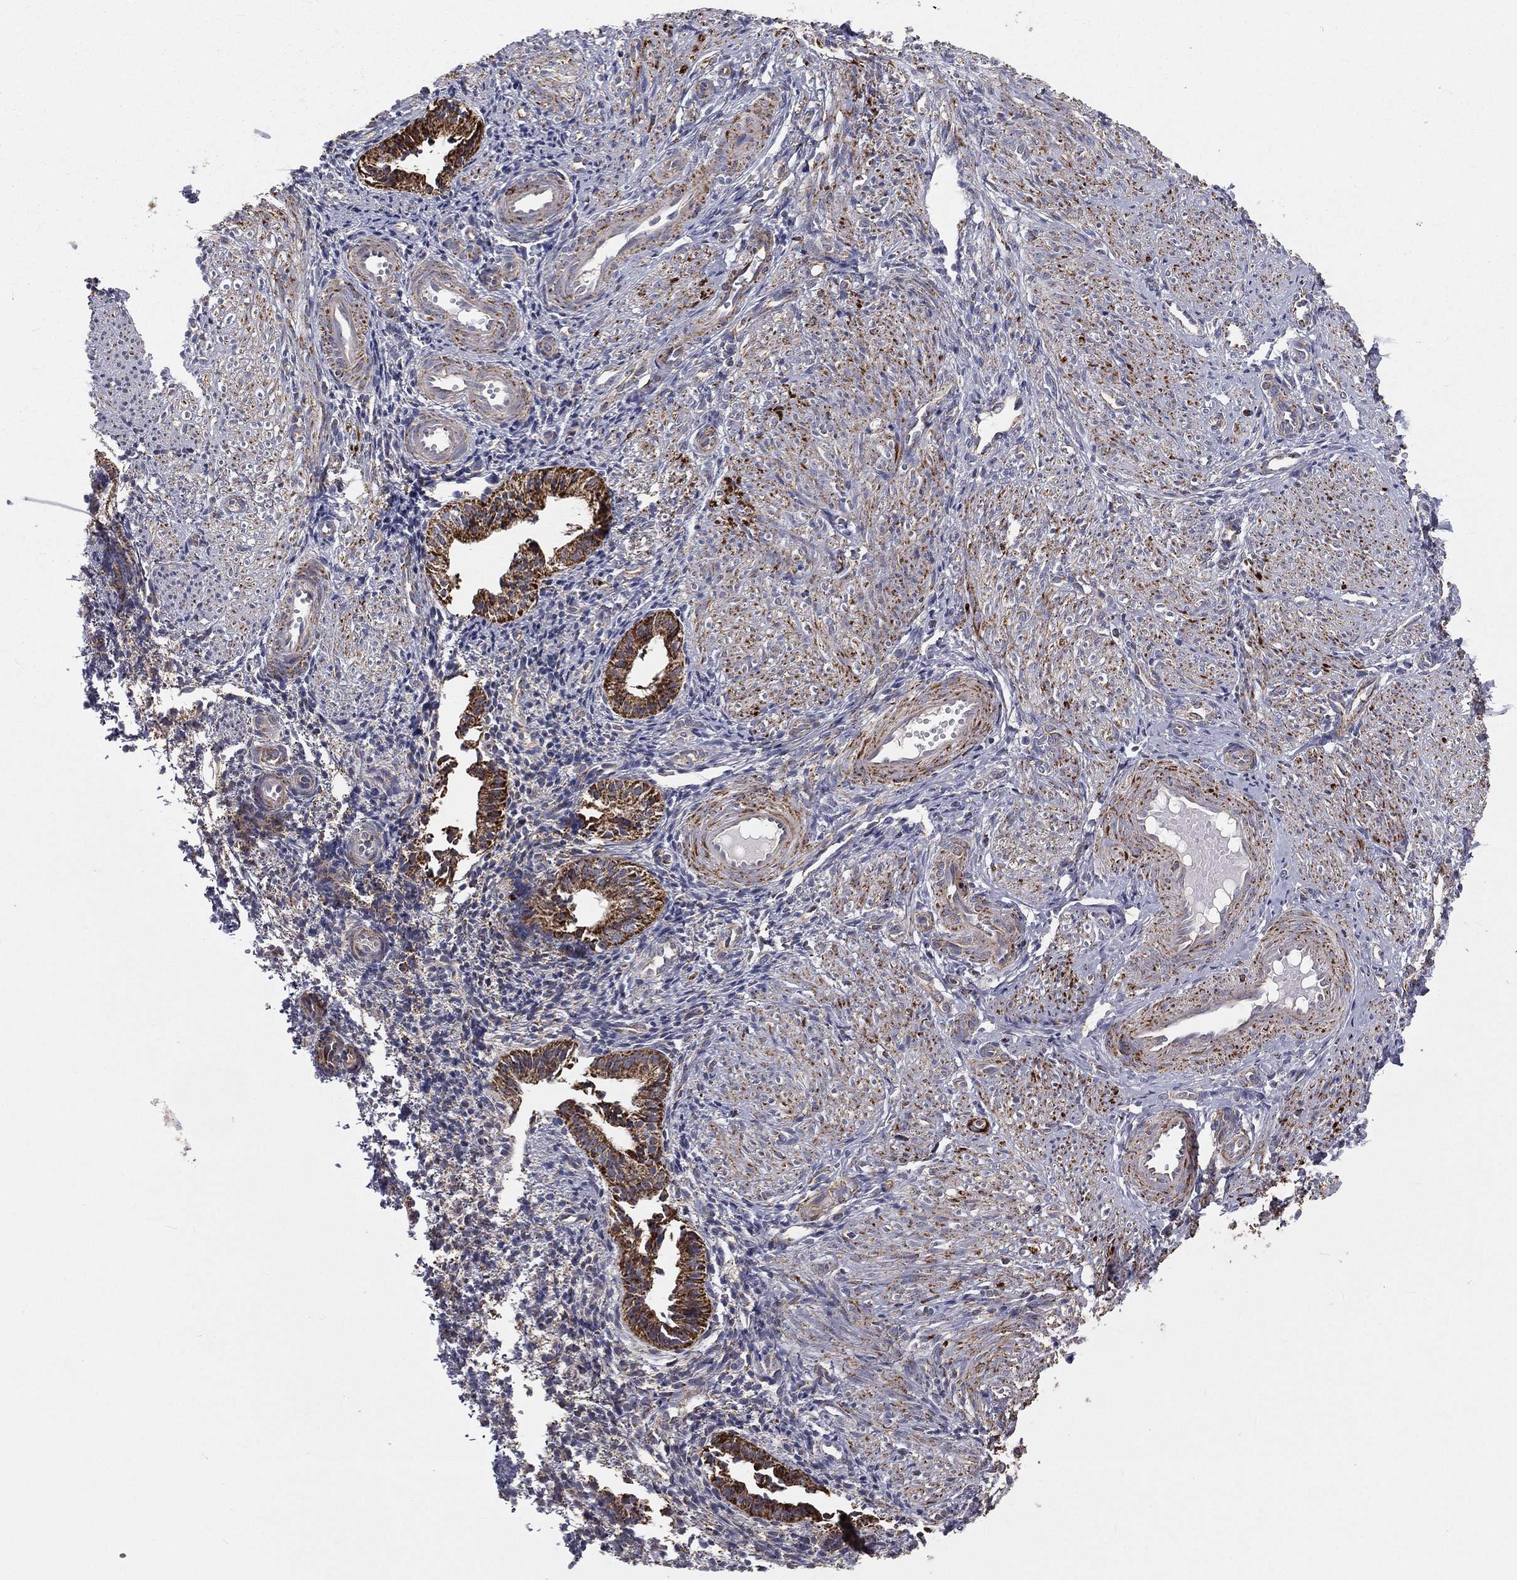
{"staining": {"intensity": "negative", "quantity": "none", "location": "none"}, "tissue": "endometrium", "cell_type": "Cells in endometrial stroma", "image_type": "normal", "snomed": [{"axis": "morphology", "description": "Normal tissue, NOS"}, {"axis": "topography", "description": "Endometrium"}], "caption": "Immunohistochemical staining of unremarkable human endometrium exhibits no significant expression in cells in endometrial stroma.", "gene": "HADH", "patient": {"sex": "female", "age": 47}}